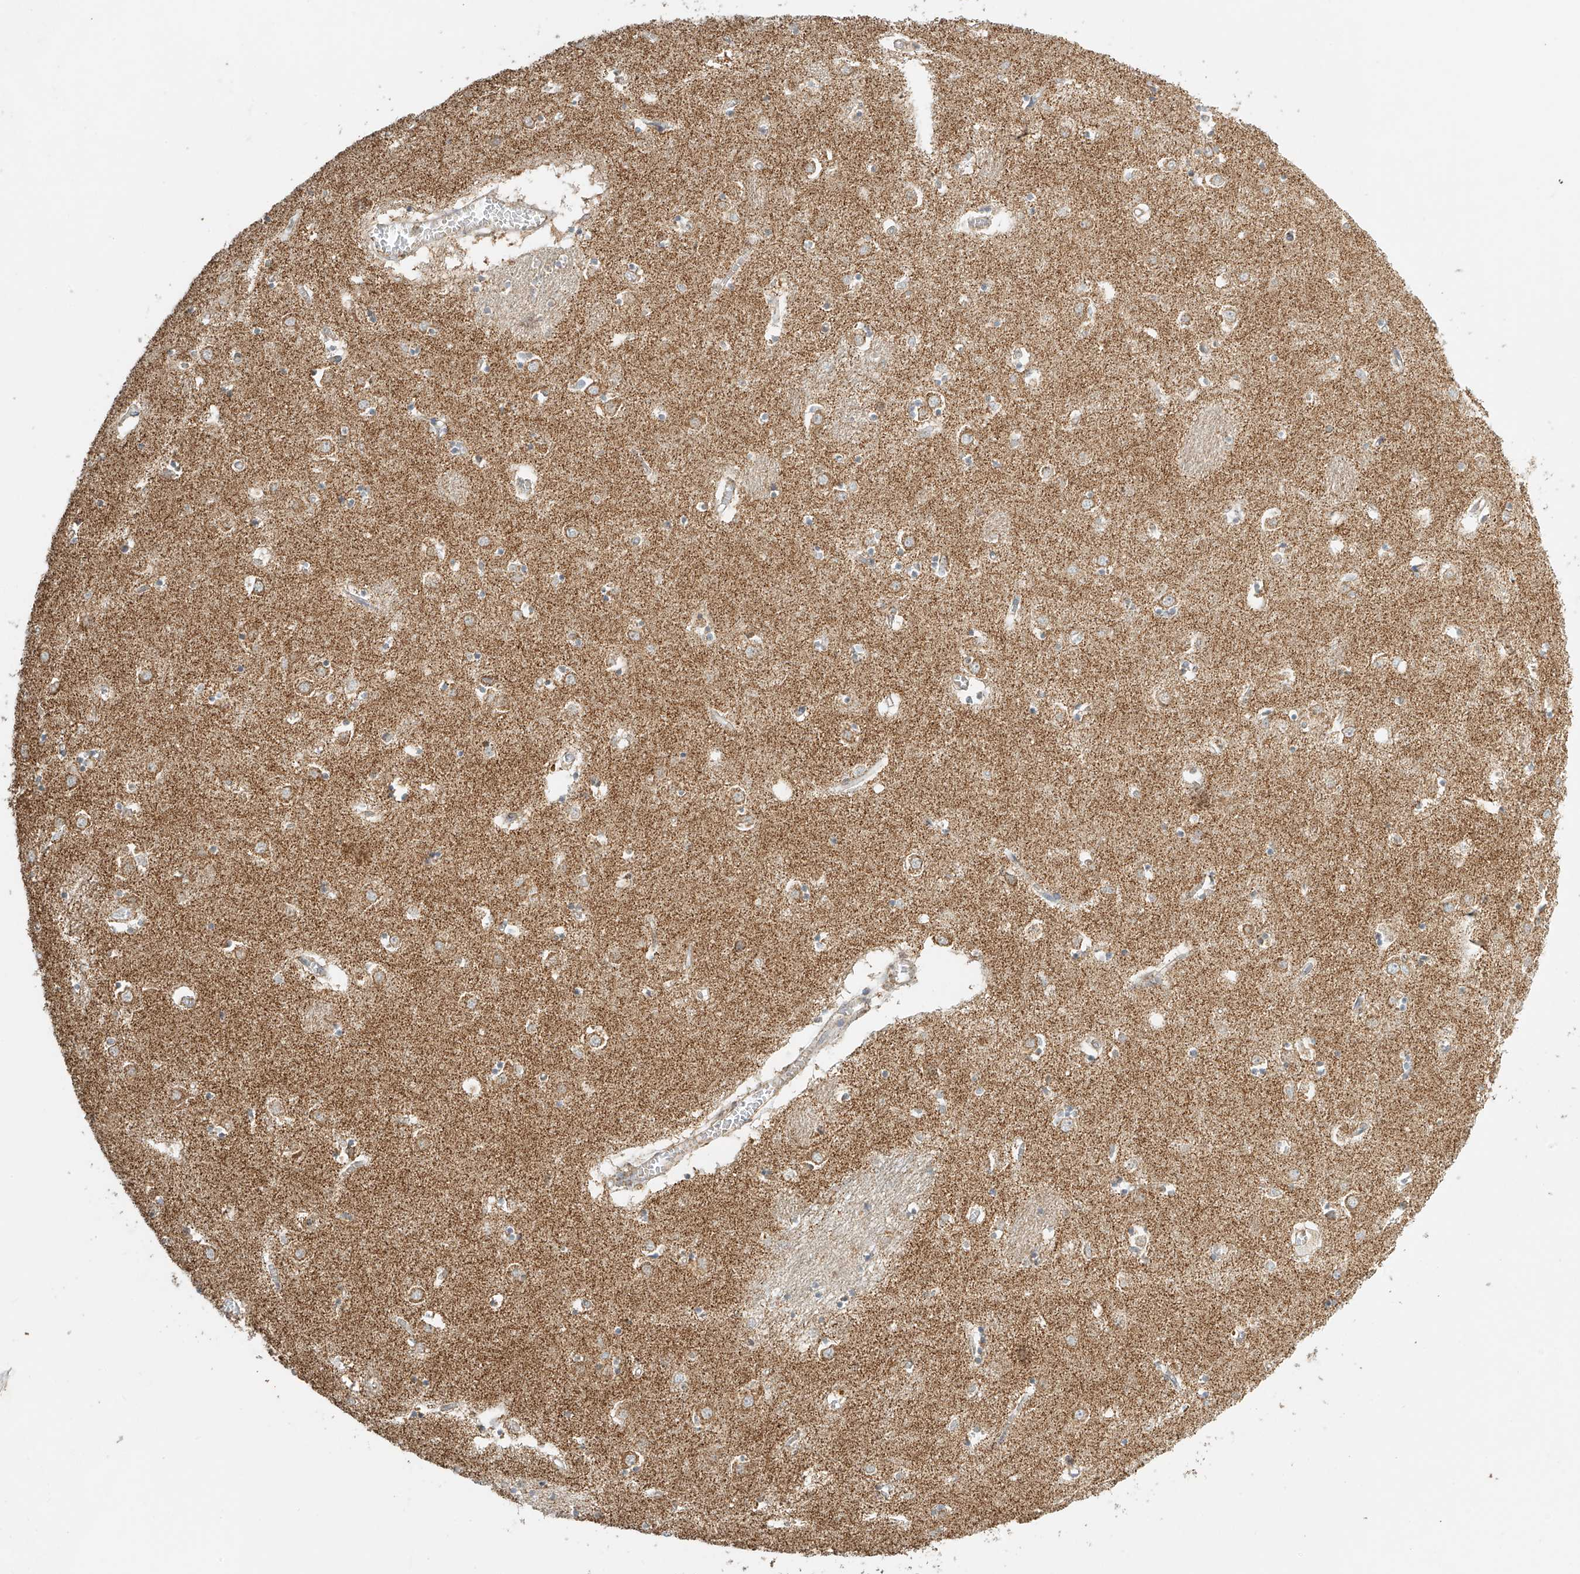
{"staining": {"intensity": "moderate", "quantity": "25%-75%", "location": "cytoplasmic/membranous"}, "tissue": "caudate", "cell_type": "Glial cells", "image_type": "normal", "snomed": [{"axis": "morphology", "description": "Normal tissue, NOS"}, {"axis": "topography", "description": "Lateral ventricle wall"}], "caption": "This photomicrograph displays immunohistochemistry staining of unremarkable caudate, with medium moderate cytoplasmic/membranous expression in about 25%-75% of glial cells.", "gene": "MIPEP", "patient": {"sex": "male", "age": 70}}